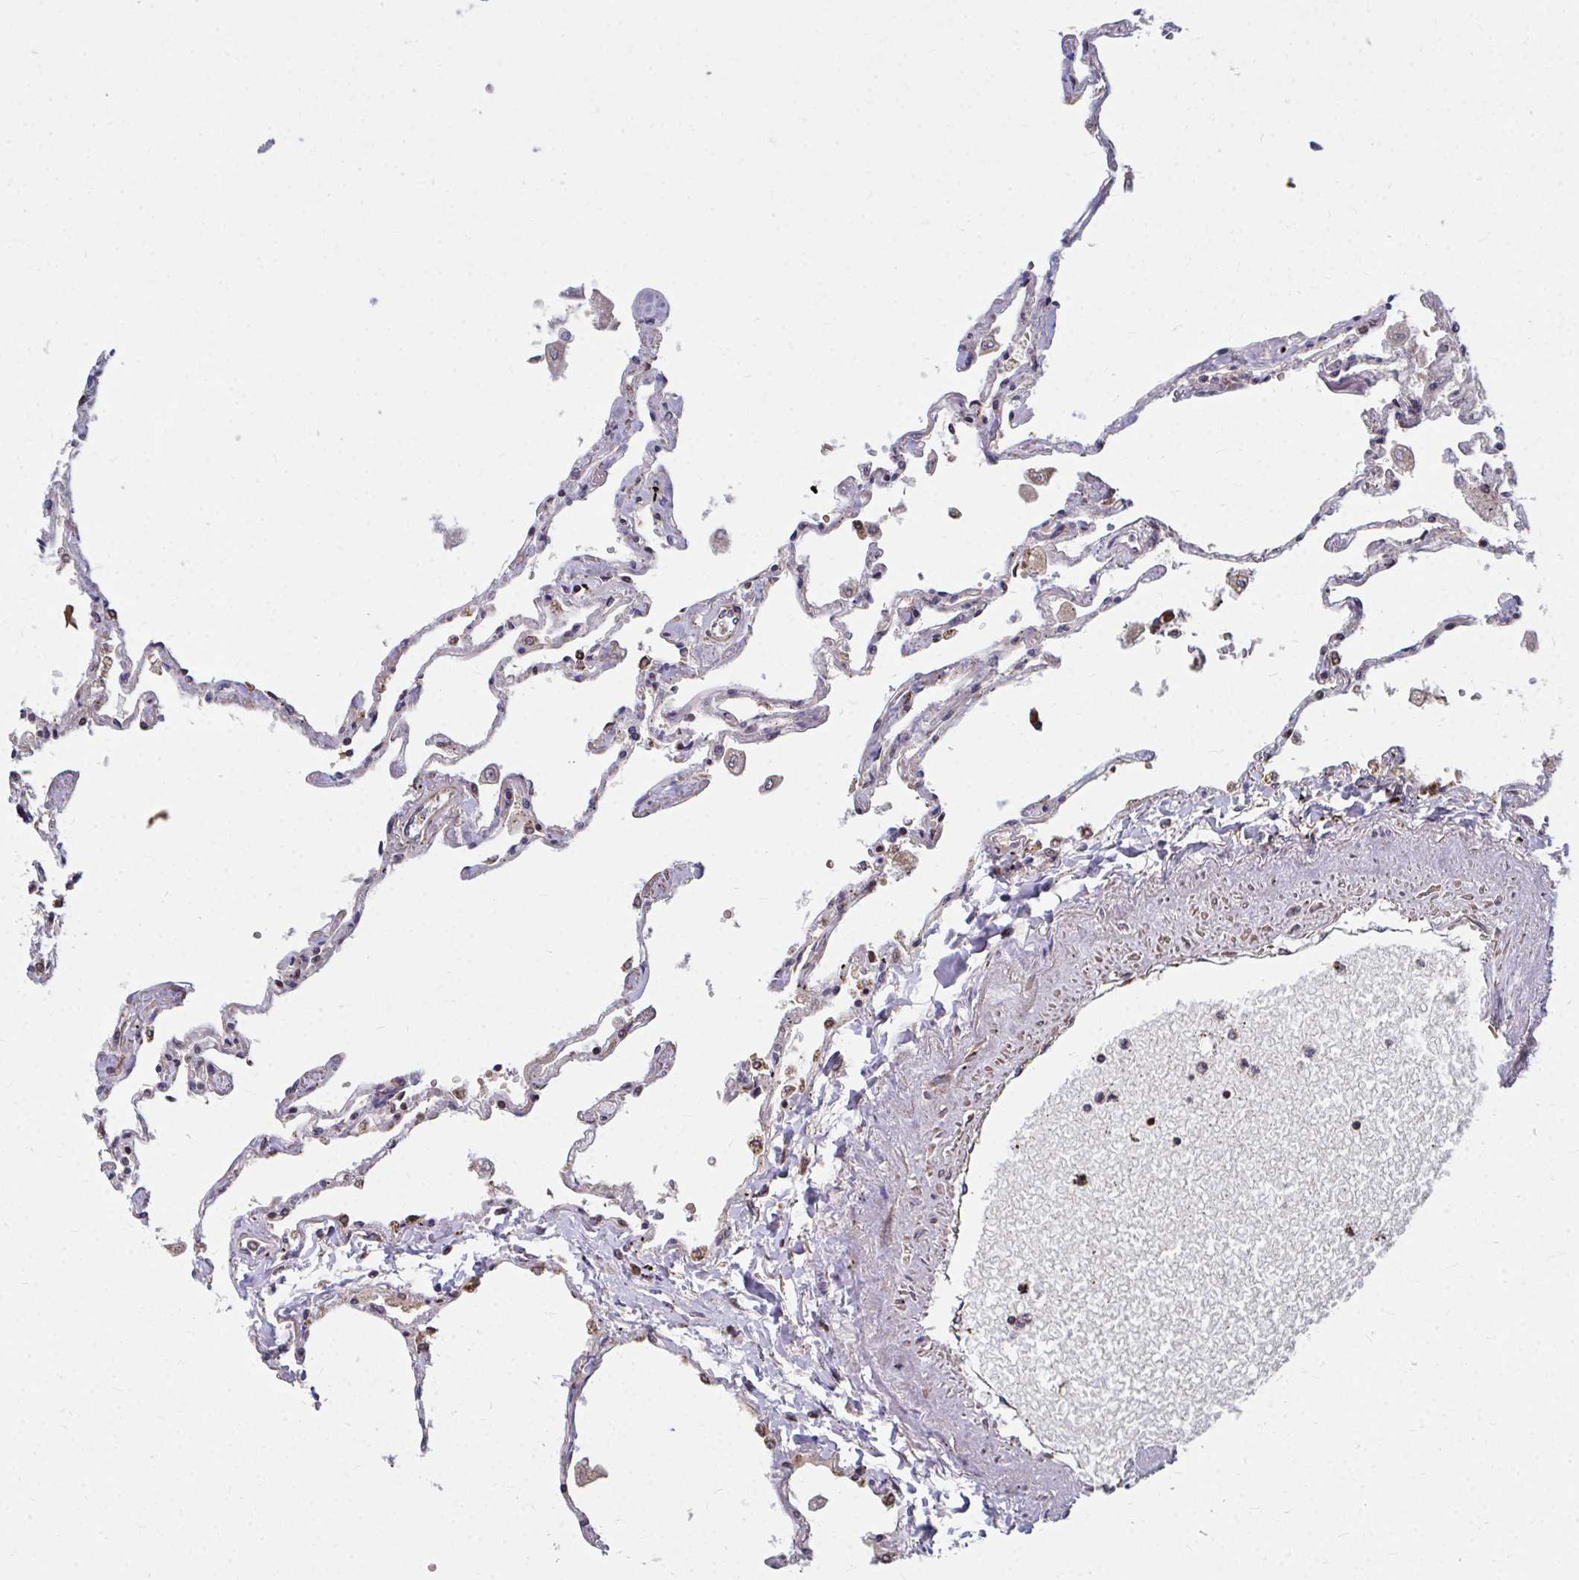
{"staining": {"intensity": "moderate", "quantity": "25%-75%", "location": "cytoplasmic/membranous"}, "tissue": "lung", "cell_type": "Alveolar cells", "image_type": "normal", "snomed": [{"axis": "morphology", "description": "Normal tissue, NOS"}, {"axis": "topography", "description": "Lung"}], "caption": "Immunohistochemistry of normal lung shows medium levels of moderate cytoplasmic/membranous positivity in approximately 25%-75% of alveolar cells.", "gene": "FAM89A", "patient": {"sex": "female", "age": 67}}